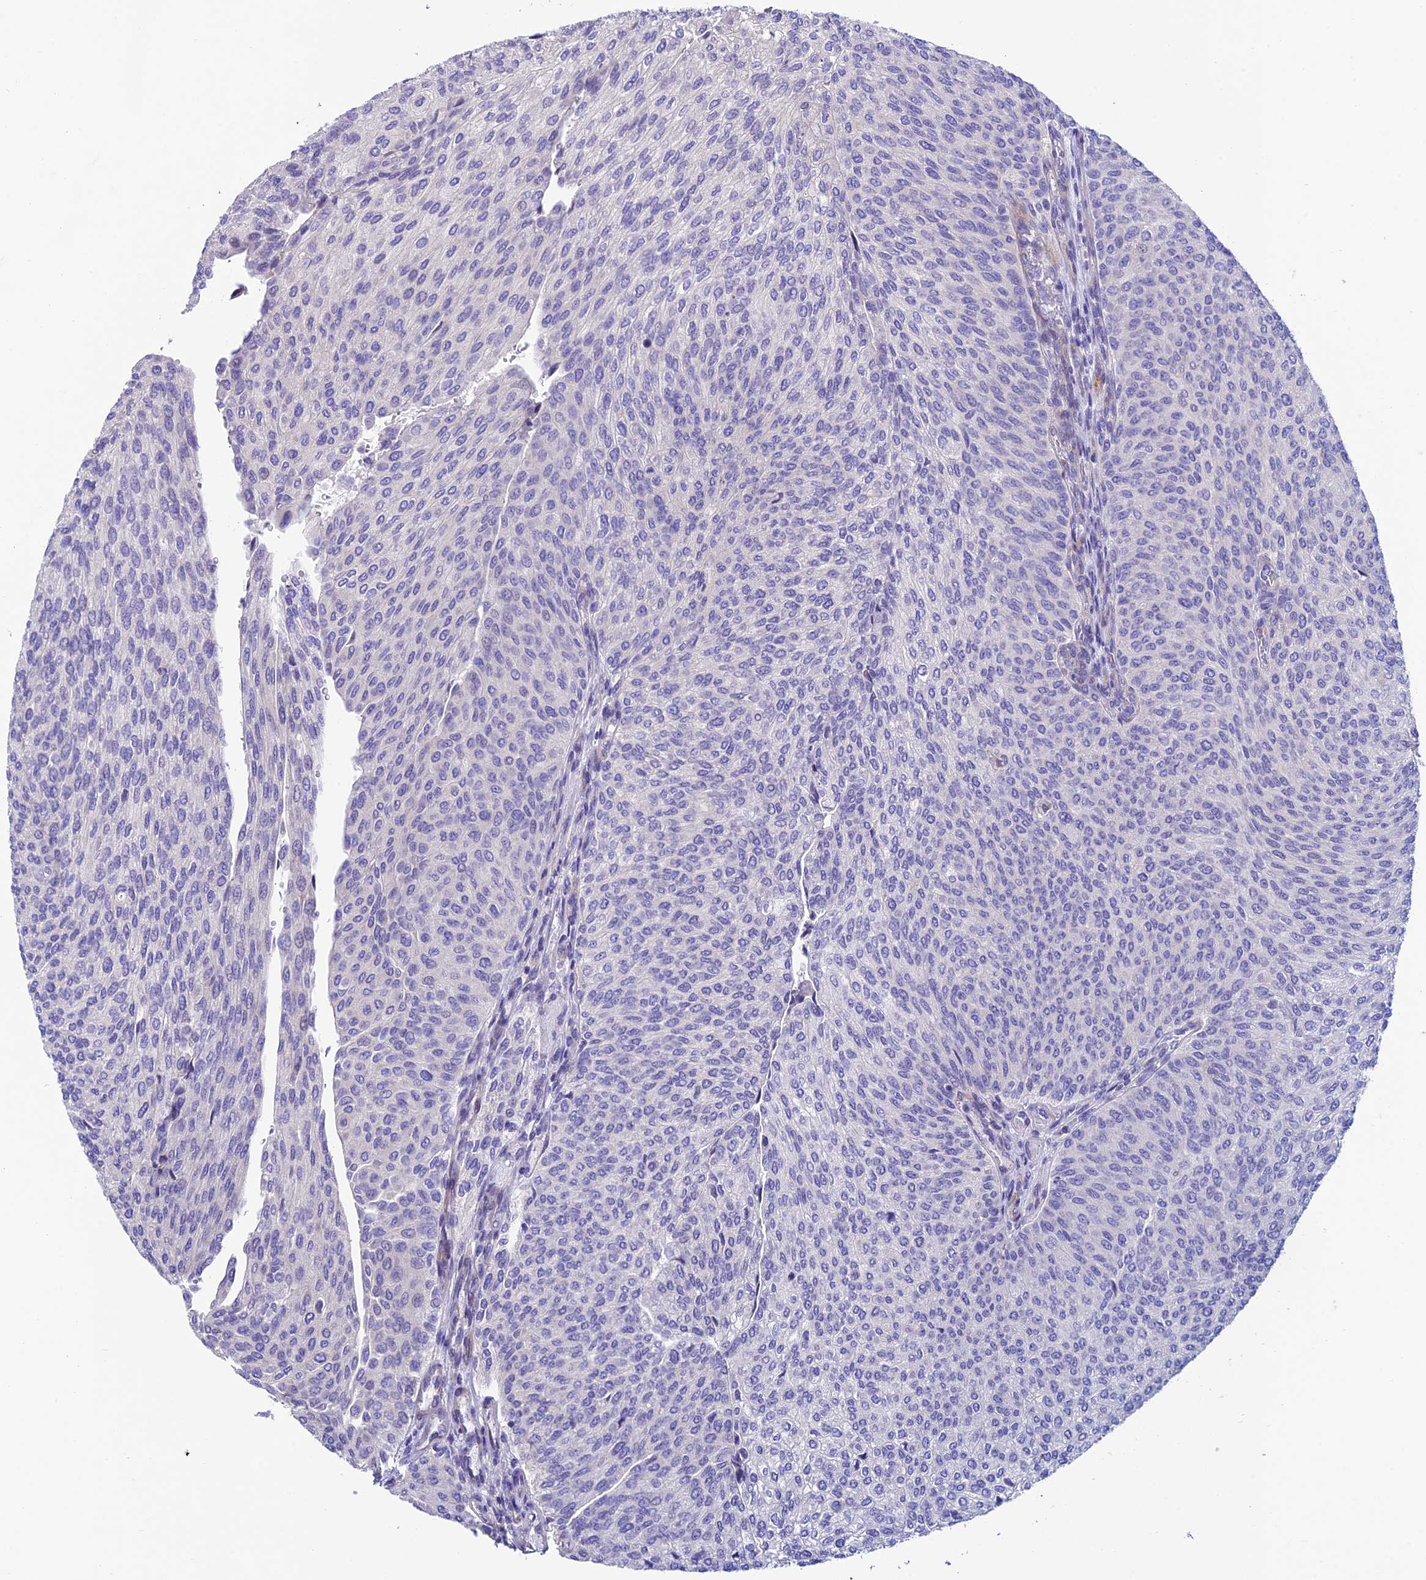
{"staining": {"intensity": "negative", "quantity": "none", "location": "none"}, "tissue": "urothelial cancer", "cell_type": "Tumor cells", "image_type": "cancer", "snomed": [{"axis": "morphology", "description": "Urothelial carcinoma, High grade"}, {"axis": "topography", "description": "Urinary bladder"}], "caption": "This is an IHC micrograph of urothelial cancer. There is no expression in tumor cells.", "gene": "FAM178B", "patient": {"sex": "female", "age": 79}}